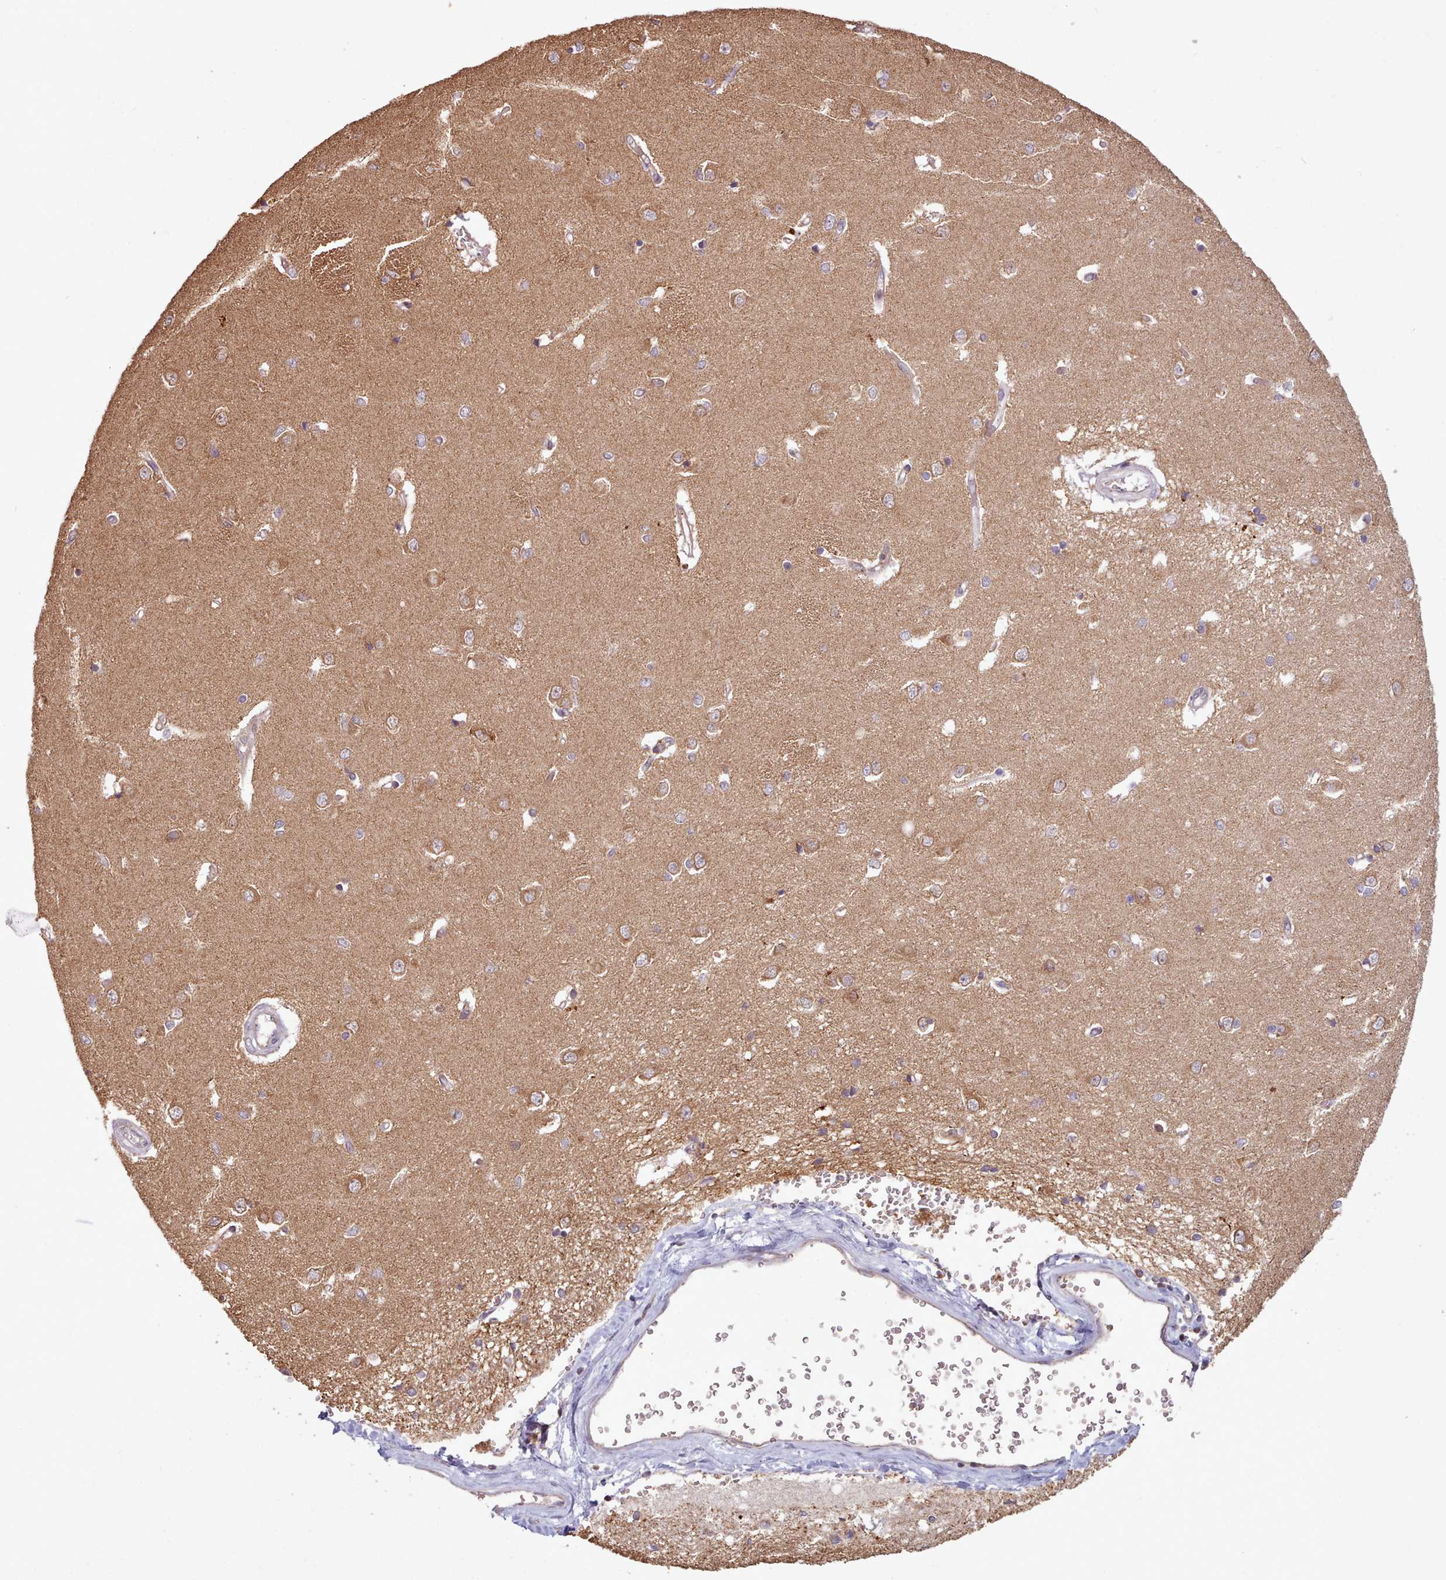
{"staining": {"intensity": "weak", "quantity": "<25%", "location": "cytoplasmic/membranous"}, "tissue": "caudate", "cell_type": "Glial cells", "image_type": "normal", "snomed": [{"axis": "morphology", "description": "Normal tissue, NOS"}, {"axis": "topography", "description": "Lateral ventricle wall"}], "caption": "The micrograph displays no staining of glial cells in unremarkable caudate.", "gene": "CRYBG1", "patient": {"sex": "male", "age": 37}}